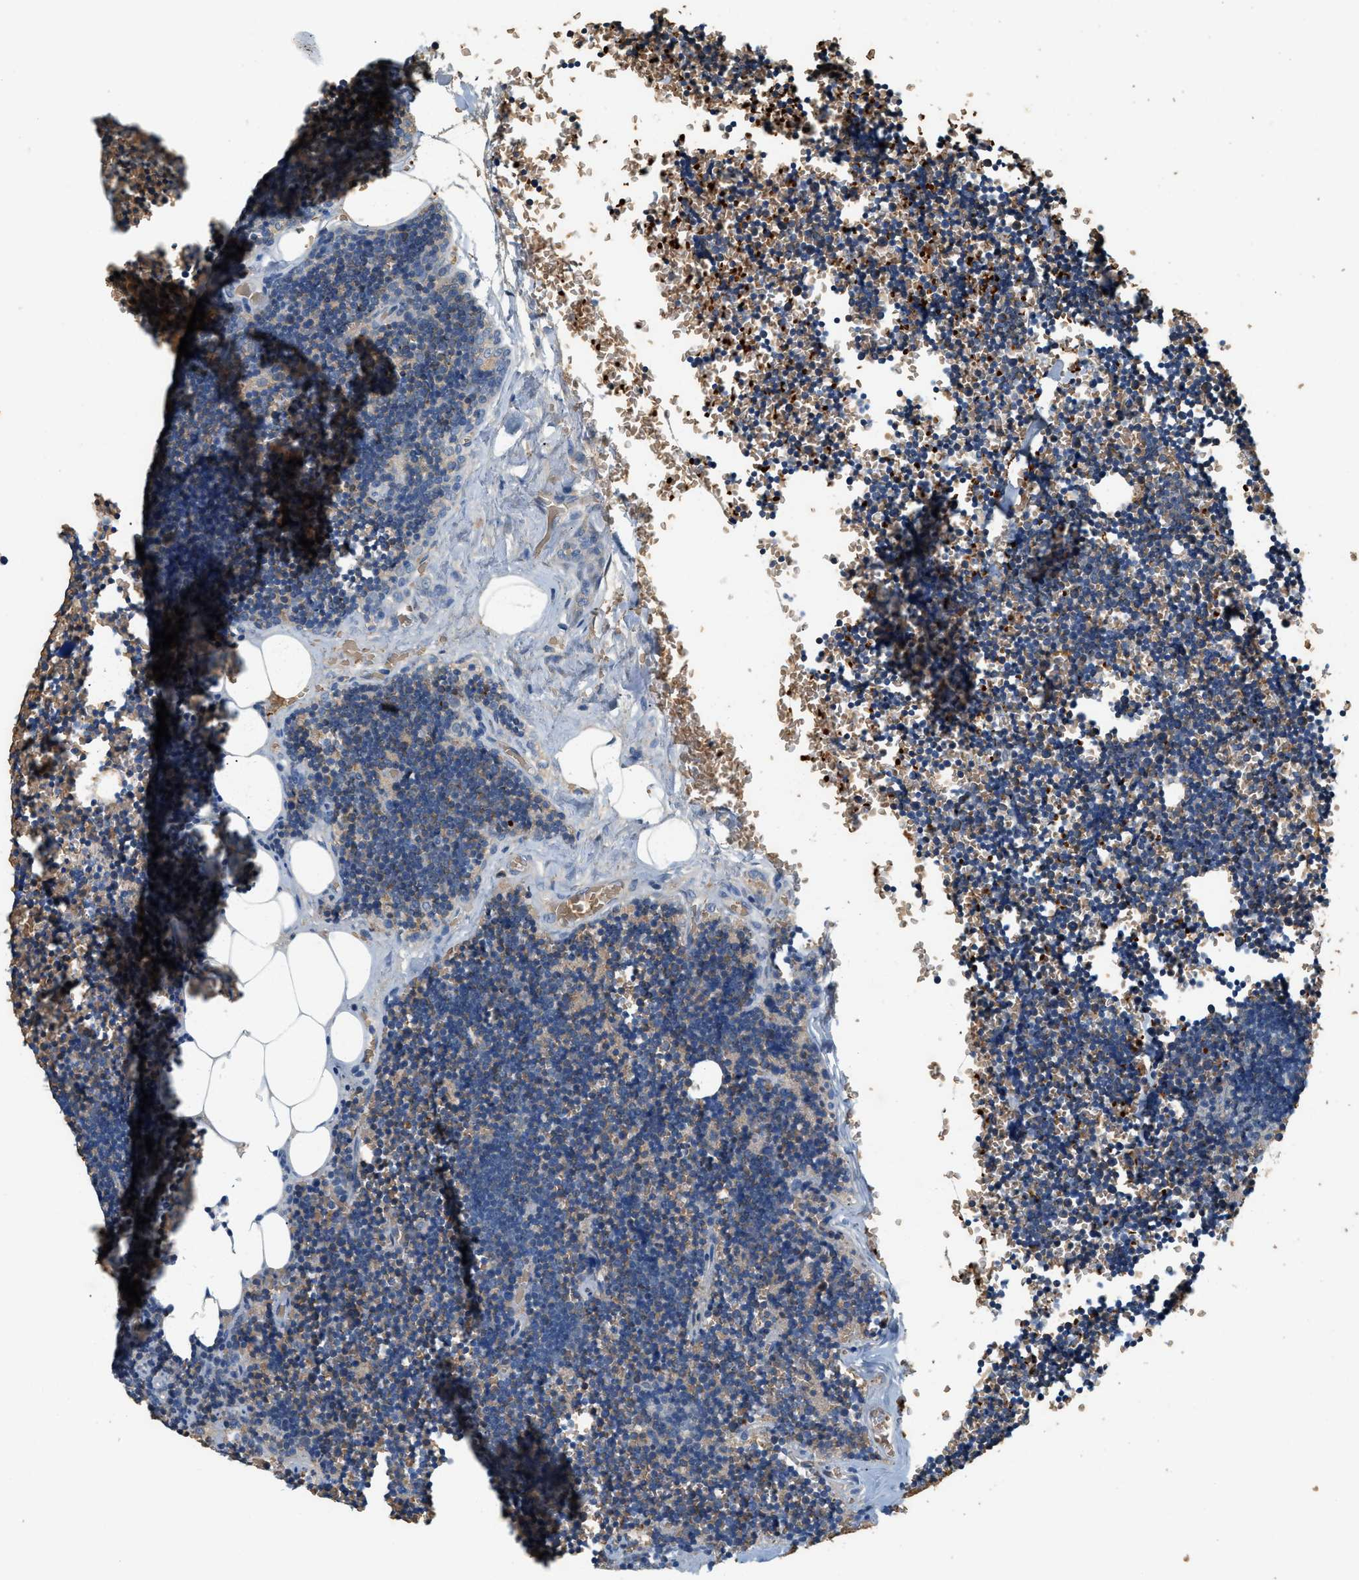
{"staining": {"intensity": "negative", "quantity": "none", "location": "none"}, "tissue": "lymph node", "cell_type": "Germinal center cells", "image_type": "normal", "snomed": [{"axis": "morphology", "description": "Normal tissue, NOS"}, {"axis": "topography", "description": "Lymph node"}], "caption": "IHC image of benign human lymph node stained for a protein (brown), which shows no positivity in germinal center cells.", "gene": "CYTH2", "patient": {"sex": "male", "age": 33}}